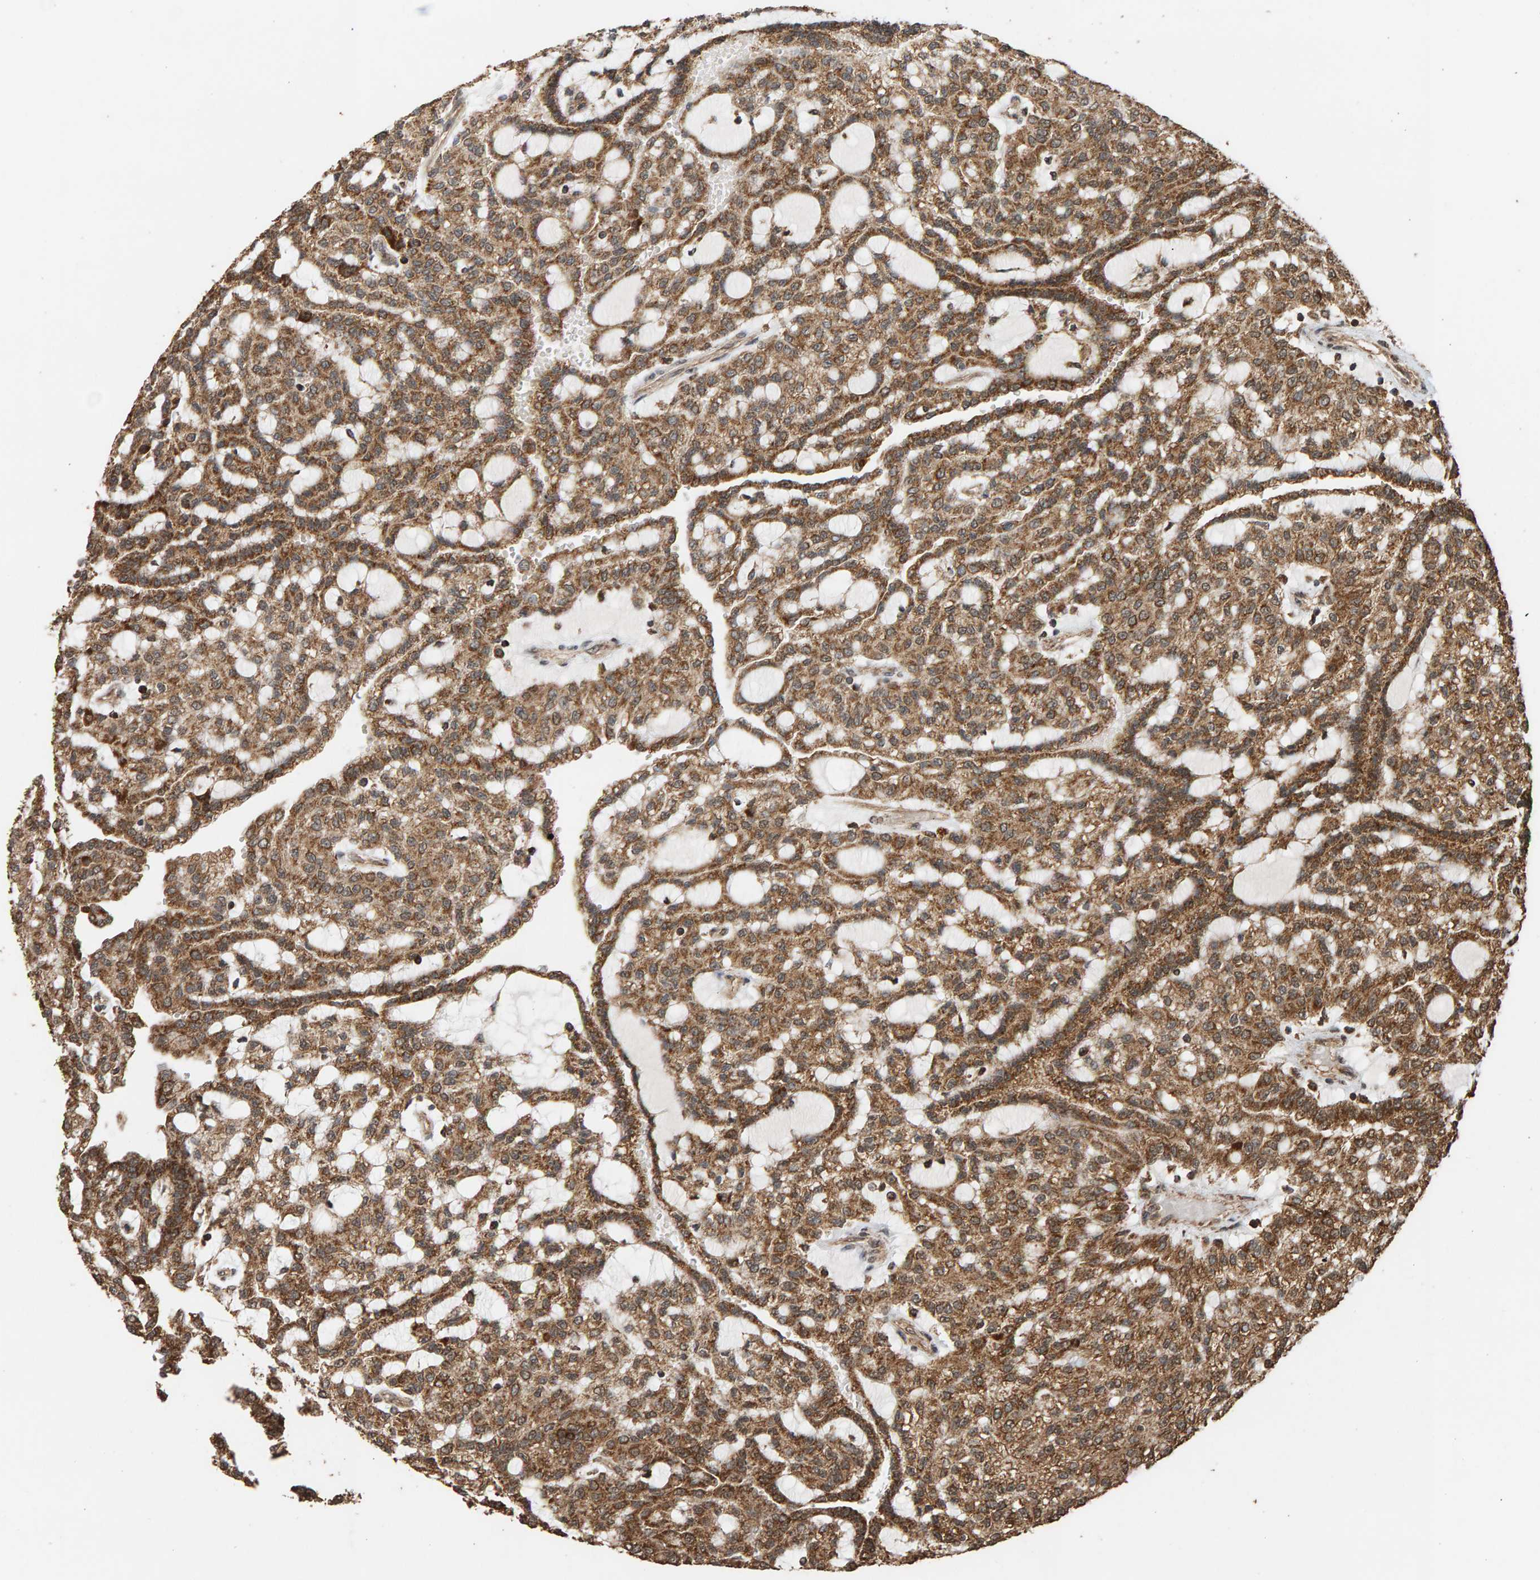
{"staining": {"intensity": "moderate", "quantity": ">75%", "location": "cytoplasmic/membranous"}, "tissue": "renal cancer", "cell_type": "Tumor cells", "image_type": "cancer", "snomed": [{"axis": "morphology", "description": "Adenocarcinoma, NOS"}, {"axis": "topography", "description": "Kidney"}], "caption": "The histopathology image displays staining of renal adenocarcinoma, revealing moderate cytoplasmic/membranous protein staining (brown color) within tumor cells. (Brightfield microscopy of DAB IHC at high magnification).", "gene": "GSTK1", "patient": {"sex": "male", "age": 63}}